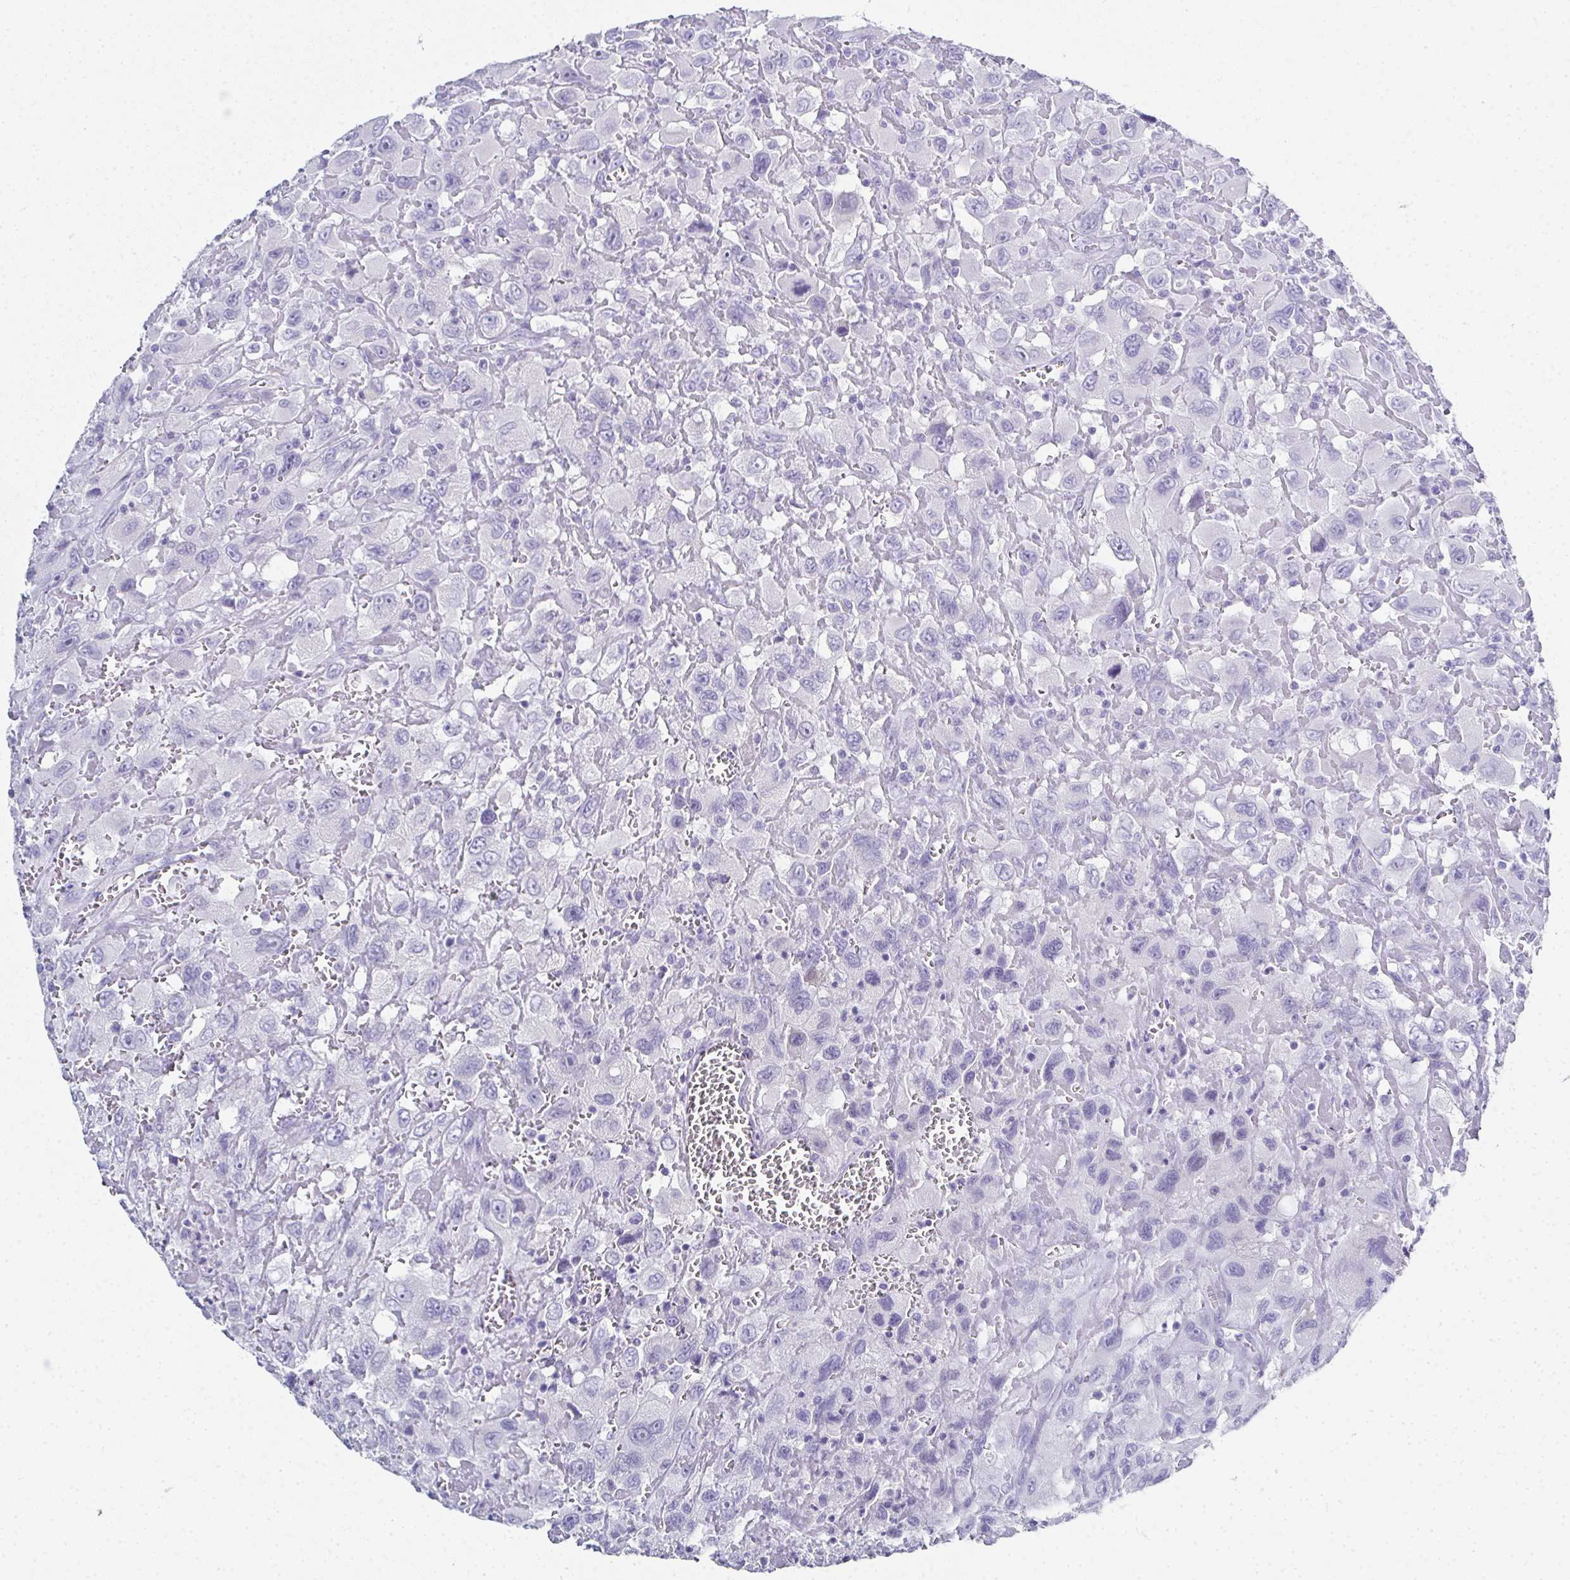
{"staining": {"intensity": "negative", "quantity": "none", "location": "none"}, "tissue": "head and neck cancer", "cell_type": "Tumor cells", "image_type": "cancer", "snomed": [{"axis": "morphology", "description": "Squamous cell carcinoma, NOS"}, {"axis": "morphology", "description": "Squamous cell carcinoma, metastatic, NOS"}, {"axis": "topography", "description": "Oral tissue"}, {"axis": "topography", "description": "Head-Neck"}], "caption": "Immunohistochemistry (IHC) histopathology image of neoplastic tissue: human squamous cell carcinoma (head and neck) stained with DAB exhibits no significant protein staining in tumor cells. (DAB IHC with hematoxylin counter stain).", "gene": "SYCP1", "patient": {"sex": "female", "age": 85}}